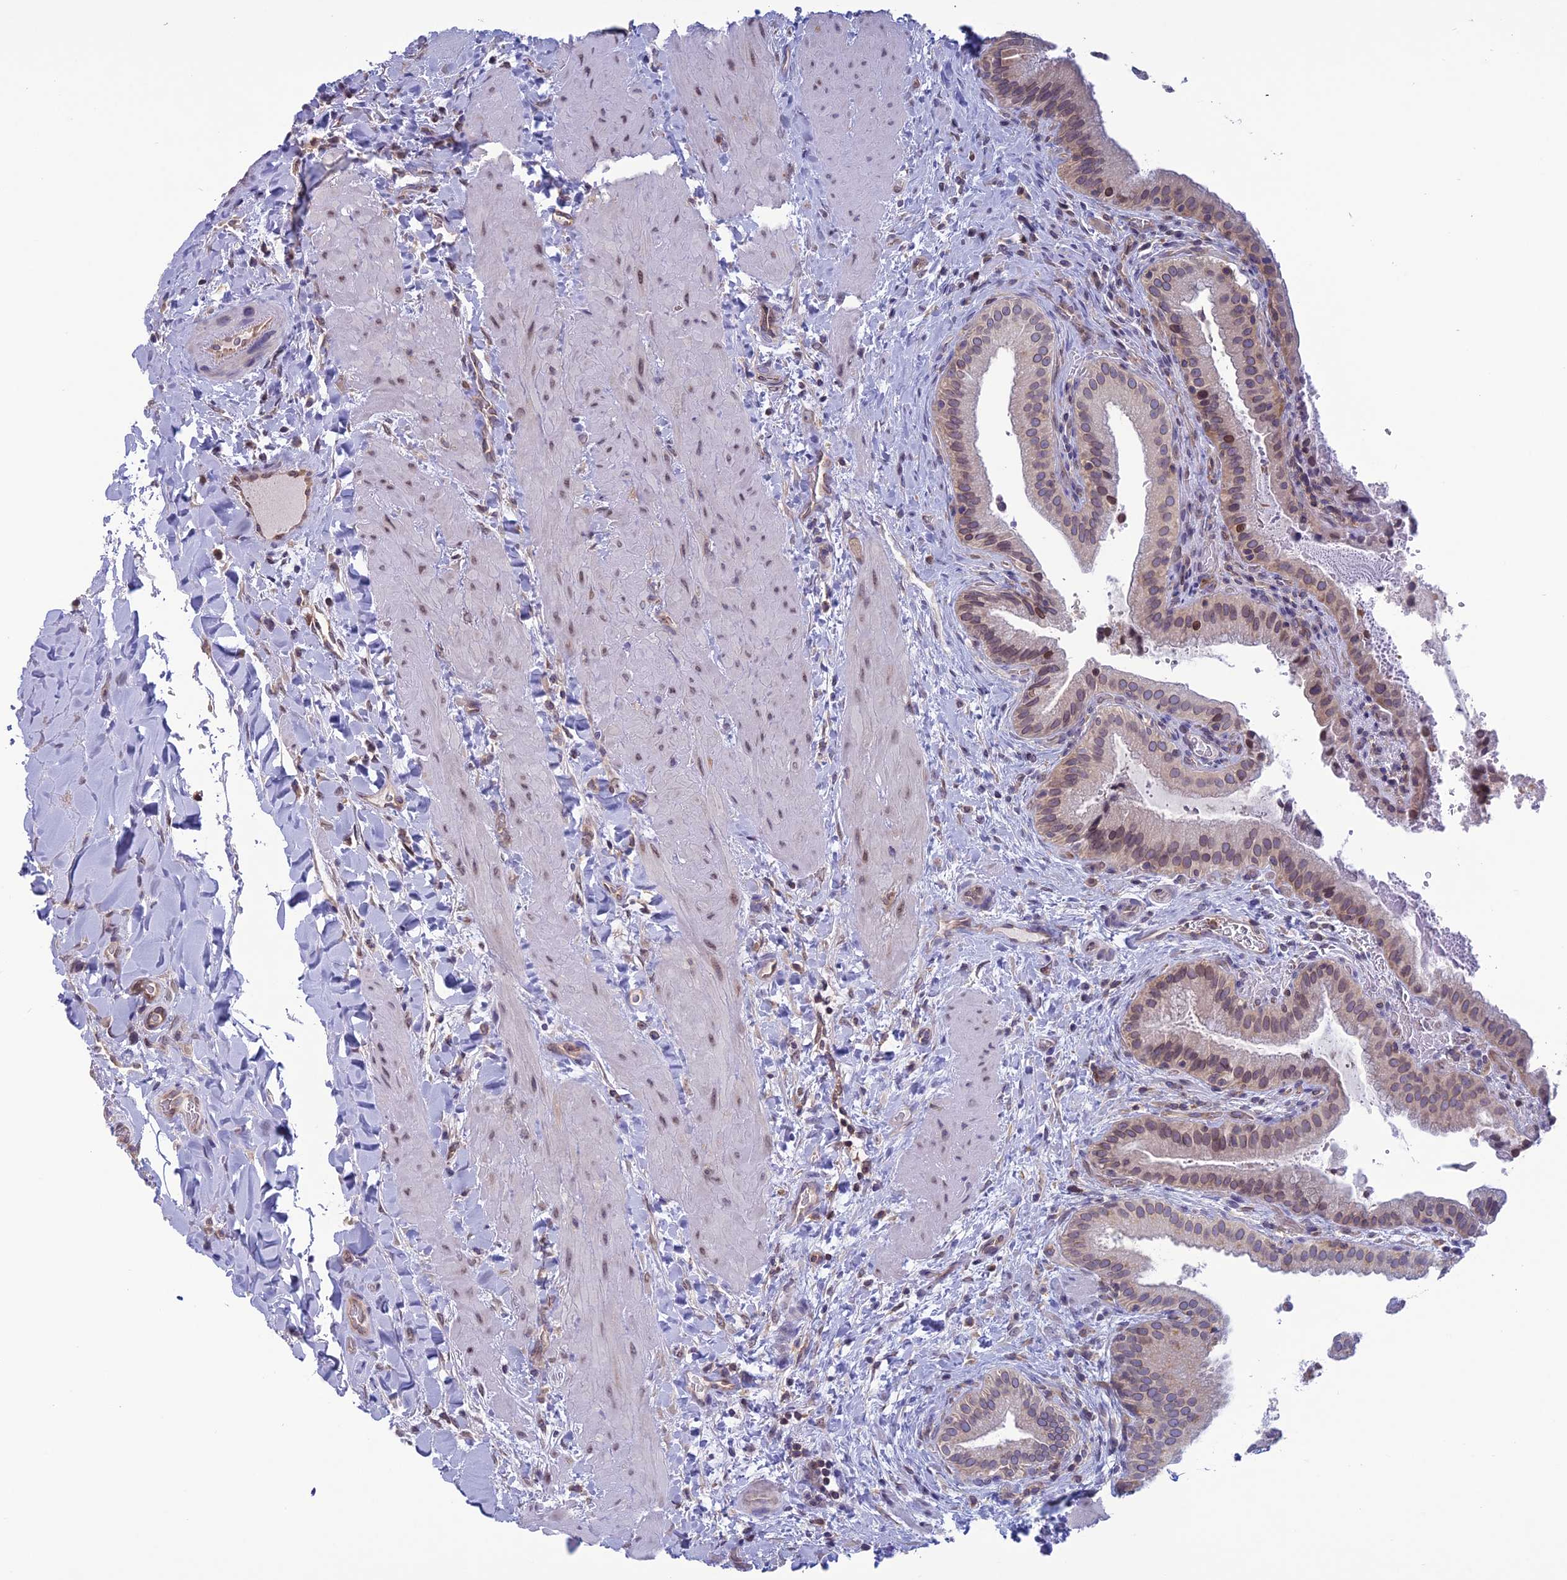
{"staining": {"intensity": "moderate", "quantity": "25%-75%", "location": "cytoplasmic/membranous,nuclear"}, "tissue": "gallbladder", "cell_type": "Glandular cells", "image_type": "normal", "snomed": [{"axis": "morphology", "description": "Normal tissue, NOS"}, {"axis": "topography", "description": "Gallbladder"}], "caption": "Immunohistochemistry of unremarkable human gallbladder exhibits medium levels of moderate cytoplasmic/membranous,nuclear staining in approximately 25%-75% of glandular cells.", "gene": "WDR46", "patient": {"sex": "male", "age": 24}}